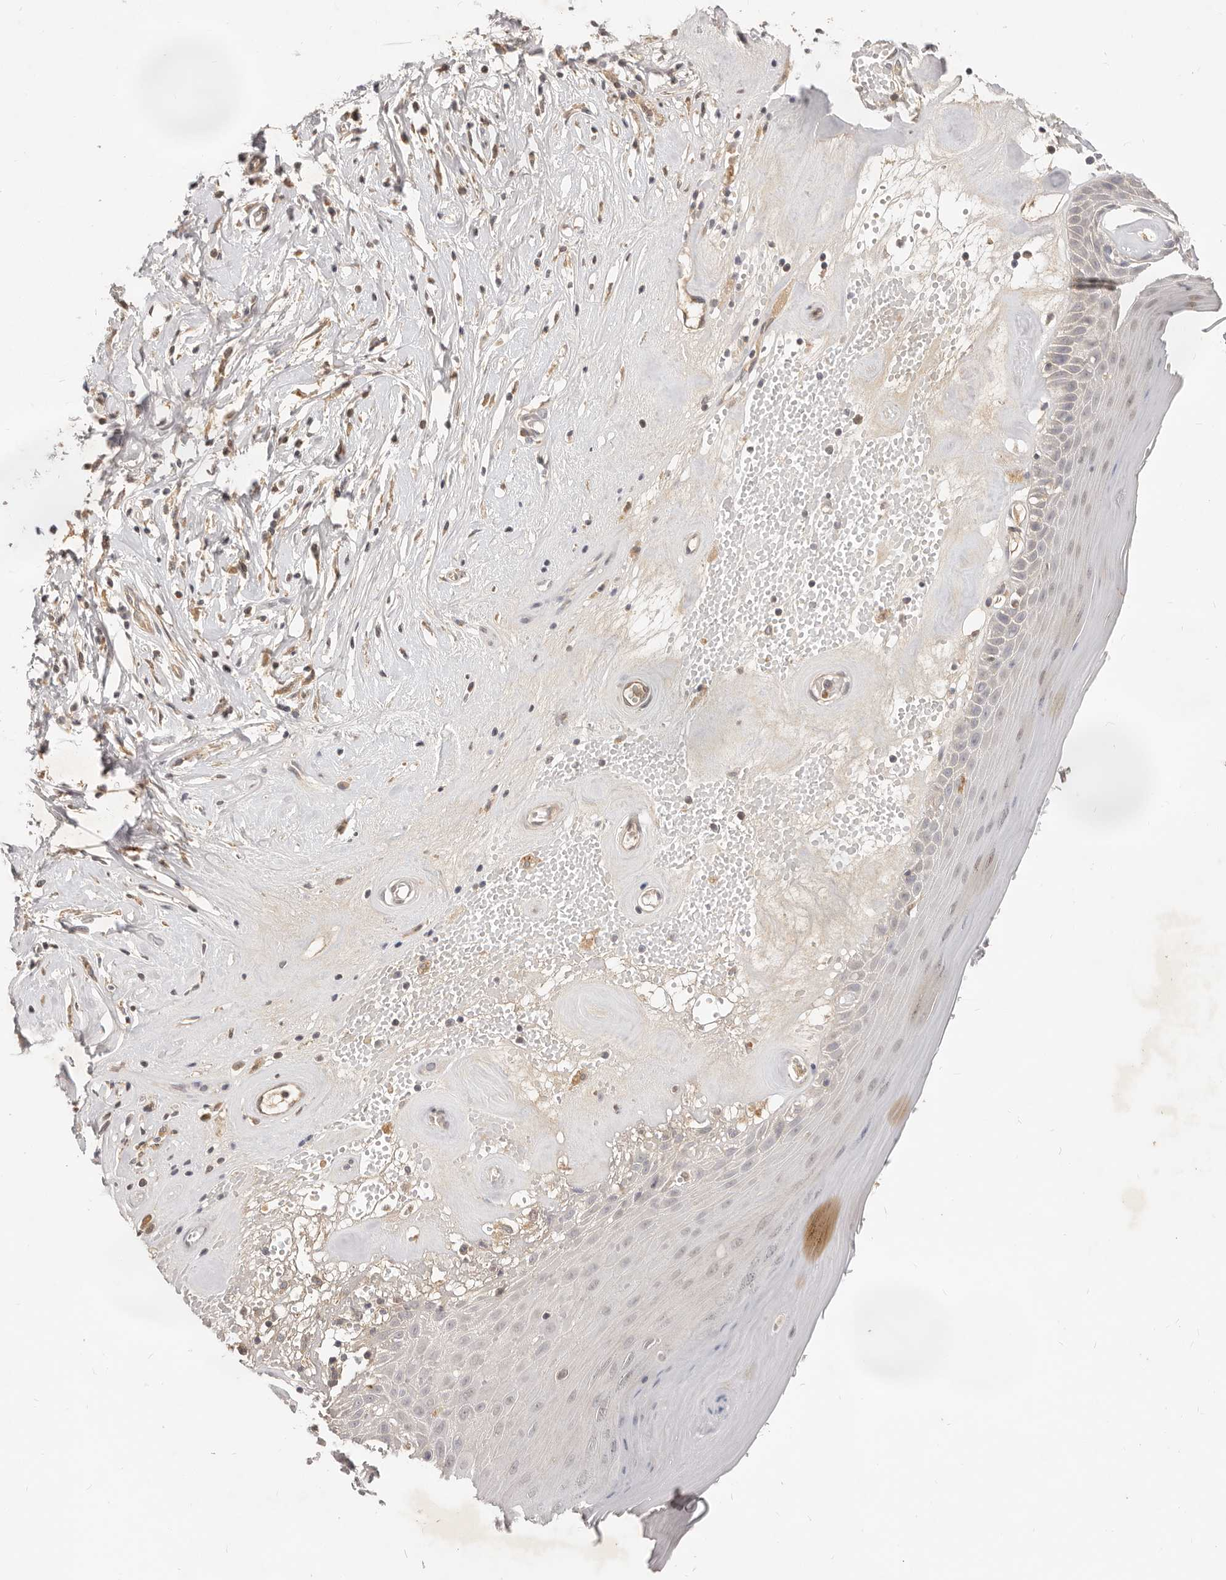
{"staining": {"intensity": "moderate", "quantity": "<25%", "location": "nuclear"}, "tissue": "skin", "cell_type": "Epidermal cells", "image_type": "normal", "snomed": [{"axis": "morphology", "description": "Normal tissue, NOS"}, {"axis": "morphology", "description": "Inflammation, NOS"}, {"axis": "topography", "description": "Vulva"}], "caption": "Protein expression analysis of normal skin displays moderate nuclear staining in approximately <25% of epidermal cells.", "gene": "USP49", "patient": {"sex": "female", "age": 84}}